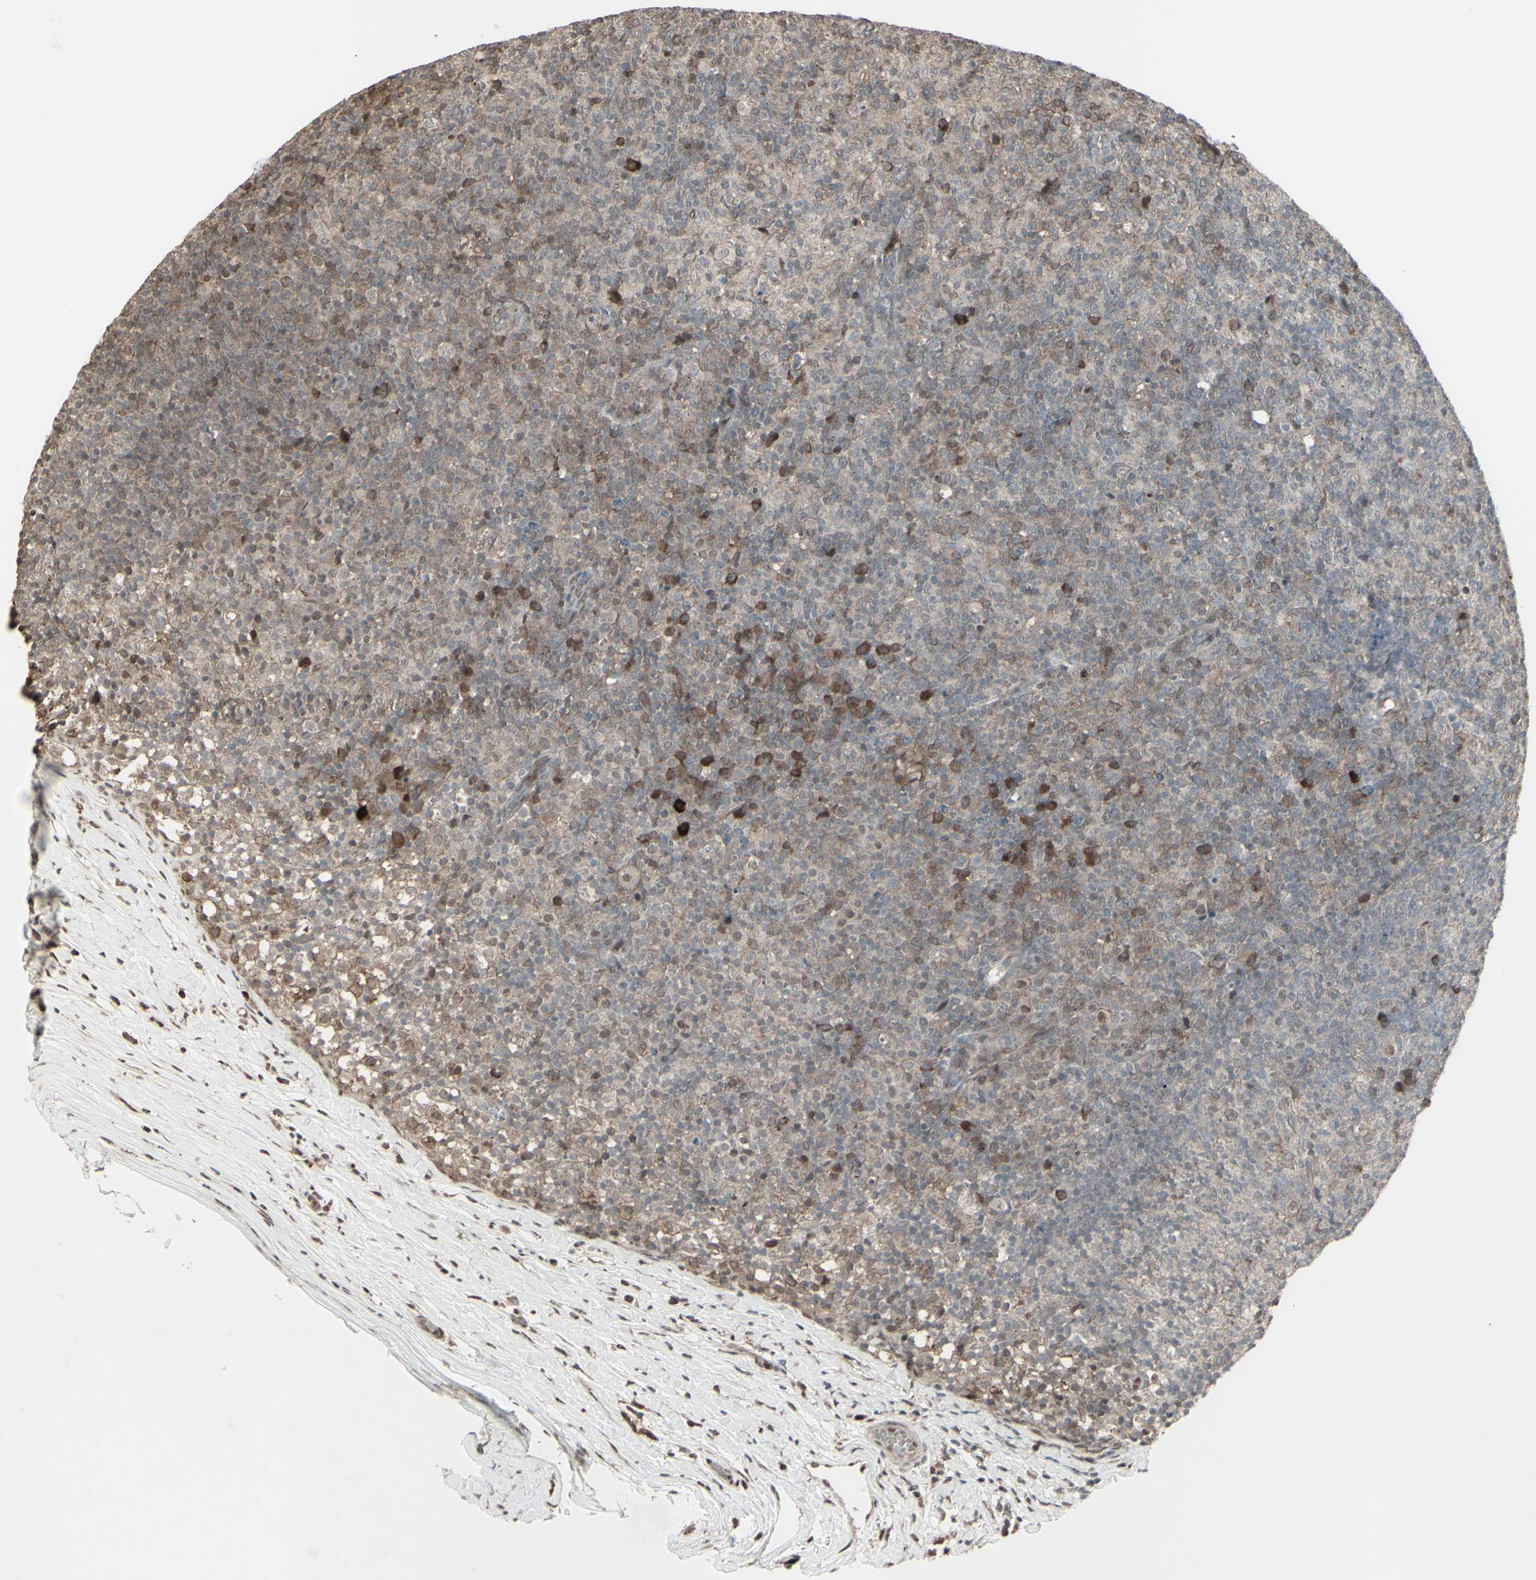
{"staining": {"intensity": "strong", "quantity": "<25%", "location": "cytoplasmic/membranous"}, "tissue": "lymph node", "cell_type": "Germinal center cells", "image_type": "normal", "snomed": [{"axis": "morphology", "description": "Normal tissue, NOS"}, {"axis": "morphology", "description": "Inflammation, NOS"}, {"axis": "topography", "description": "Lymph node"}], "caption": "Immunohistochemistry (IHC) (DAB (3,3'-diaminobenzidine)) staining of normal lymph node demonstrates strong cytoplasmic/membranous protein expression in approximately <25% of germinal center cells.", "gene": "CD33", "patient": {"sex": "male", "age": 55}}